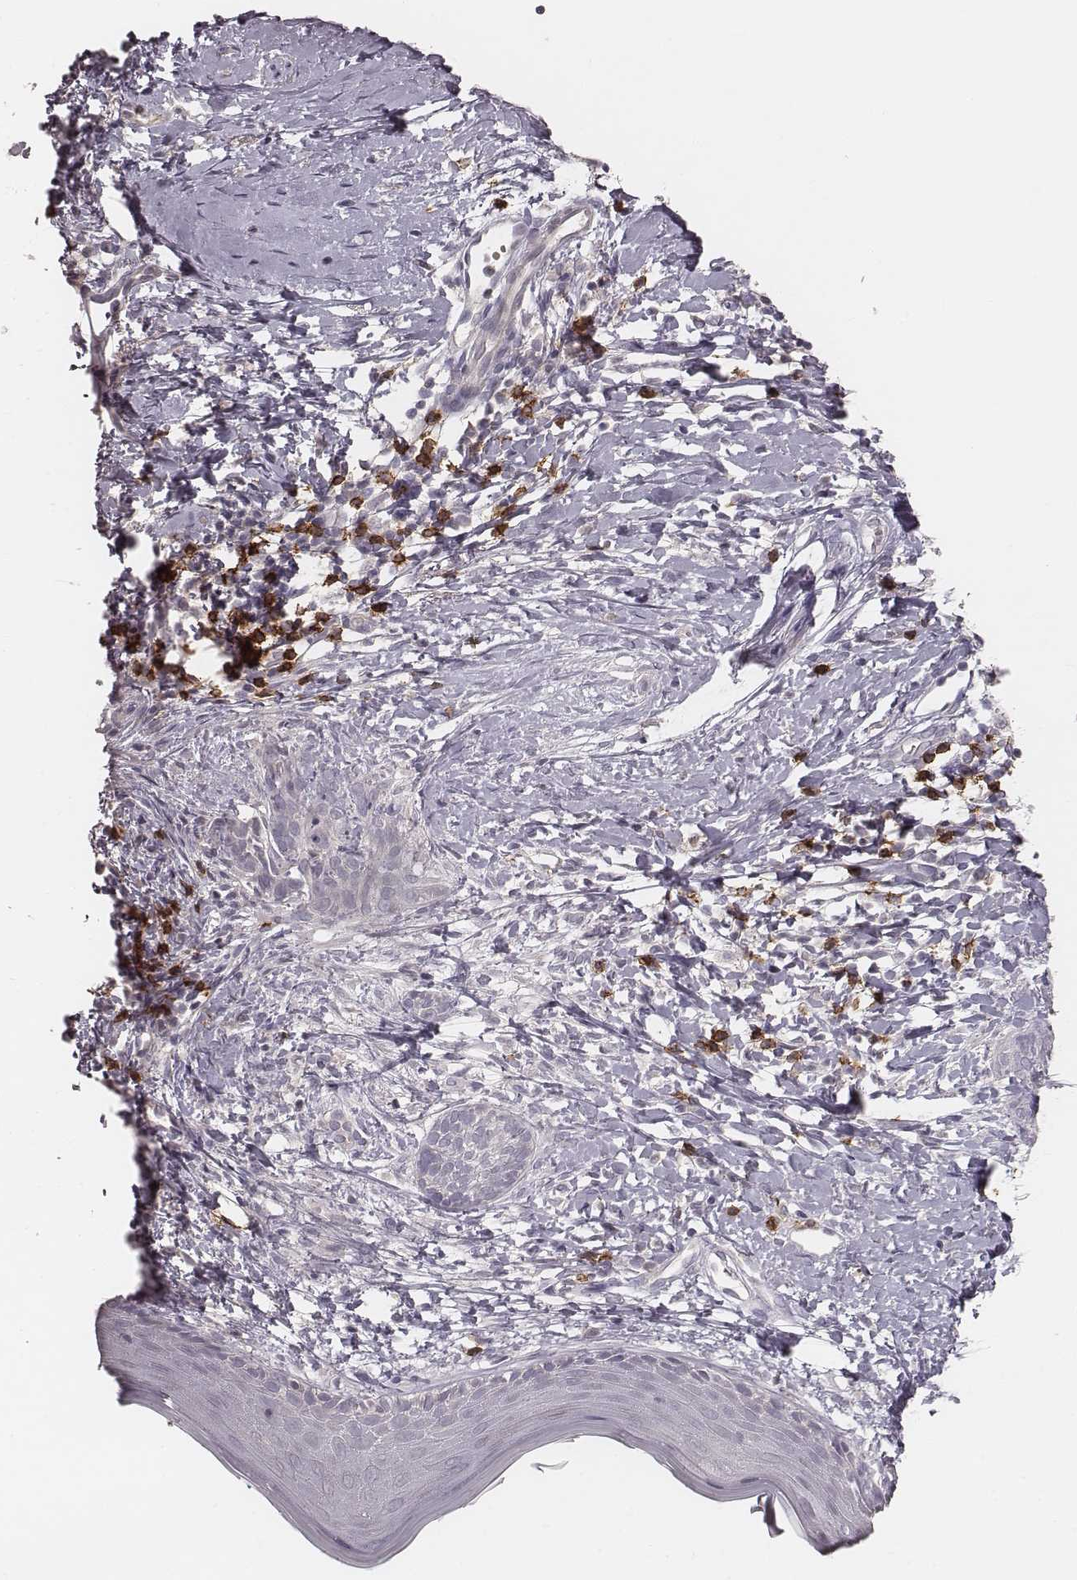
{"staining": {"intensity": "negative", "quantity": "none", "location": "none"}, "tissue": "skin cancer", "cell_type": "Tumor cells", "image_type": "cancer", "snomed": [{"axis": "morphology", "description": "Normal tissue, NOS"}, {"axis": "morphology", "description": "Basal cell carcinoma"}, {"axis": "topography", "description": "Skin"}], "caption": "An IHC photomicrograph of skin basal cell carcinoma is shown. There is no staining in tumor cells of skin basal cell carcinoma. The staining was performed using DAB (3,3'-diaminobenzidine) to visualize the protein expression in brown, while the nuclei were stained in blue with hematoxylin (Magnification: 20x).", "gene": "CD8A", "patient": {"sex": "male", "age": 84}}